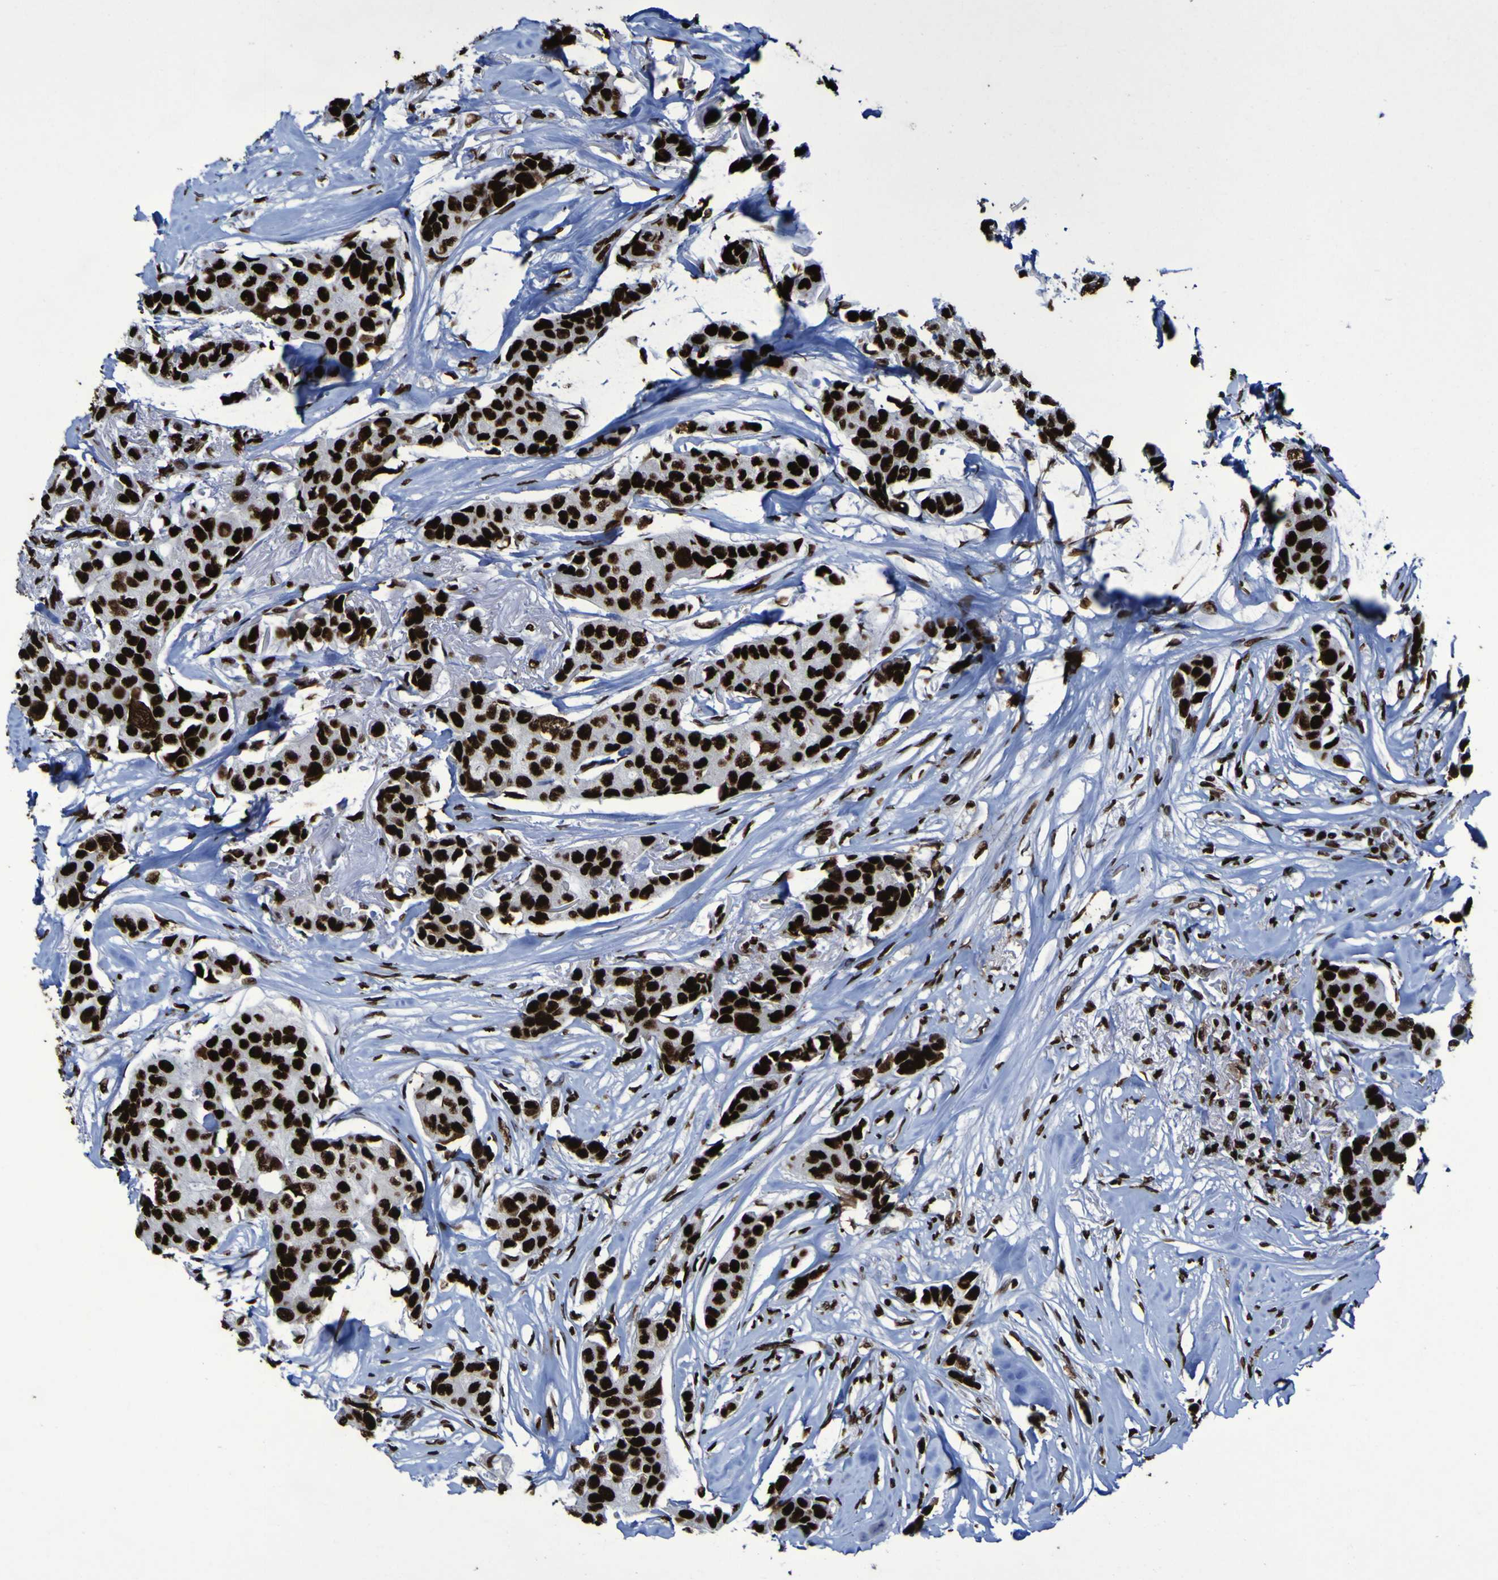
{"staining": {"intensity": "strong", "quantity": ">75%", "location": "nuclear"}, "tissue": "breast cancer", "cell_type": "Tumor cells", "image_type": "cancer", "snomed": [{"axis": "morphology", "description": "Duct carcinoma"}, {"axis": "topography", "description": "Breast"}], "caption": "Strong nuclear expression for a protein is appreciated in approximately >75% of tumor cells of breast cancer using IHC.", "gene": "NPM1", "patient": {"sex": "female", "age": 80}}